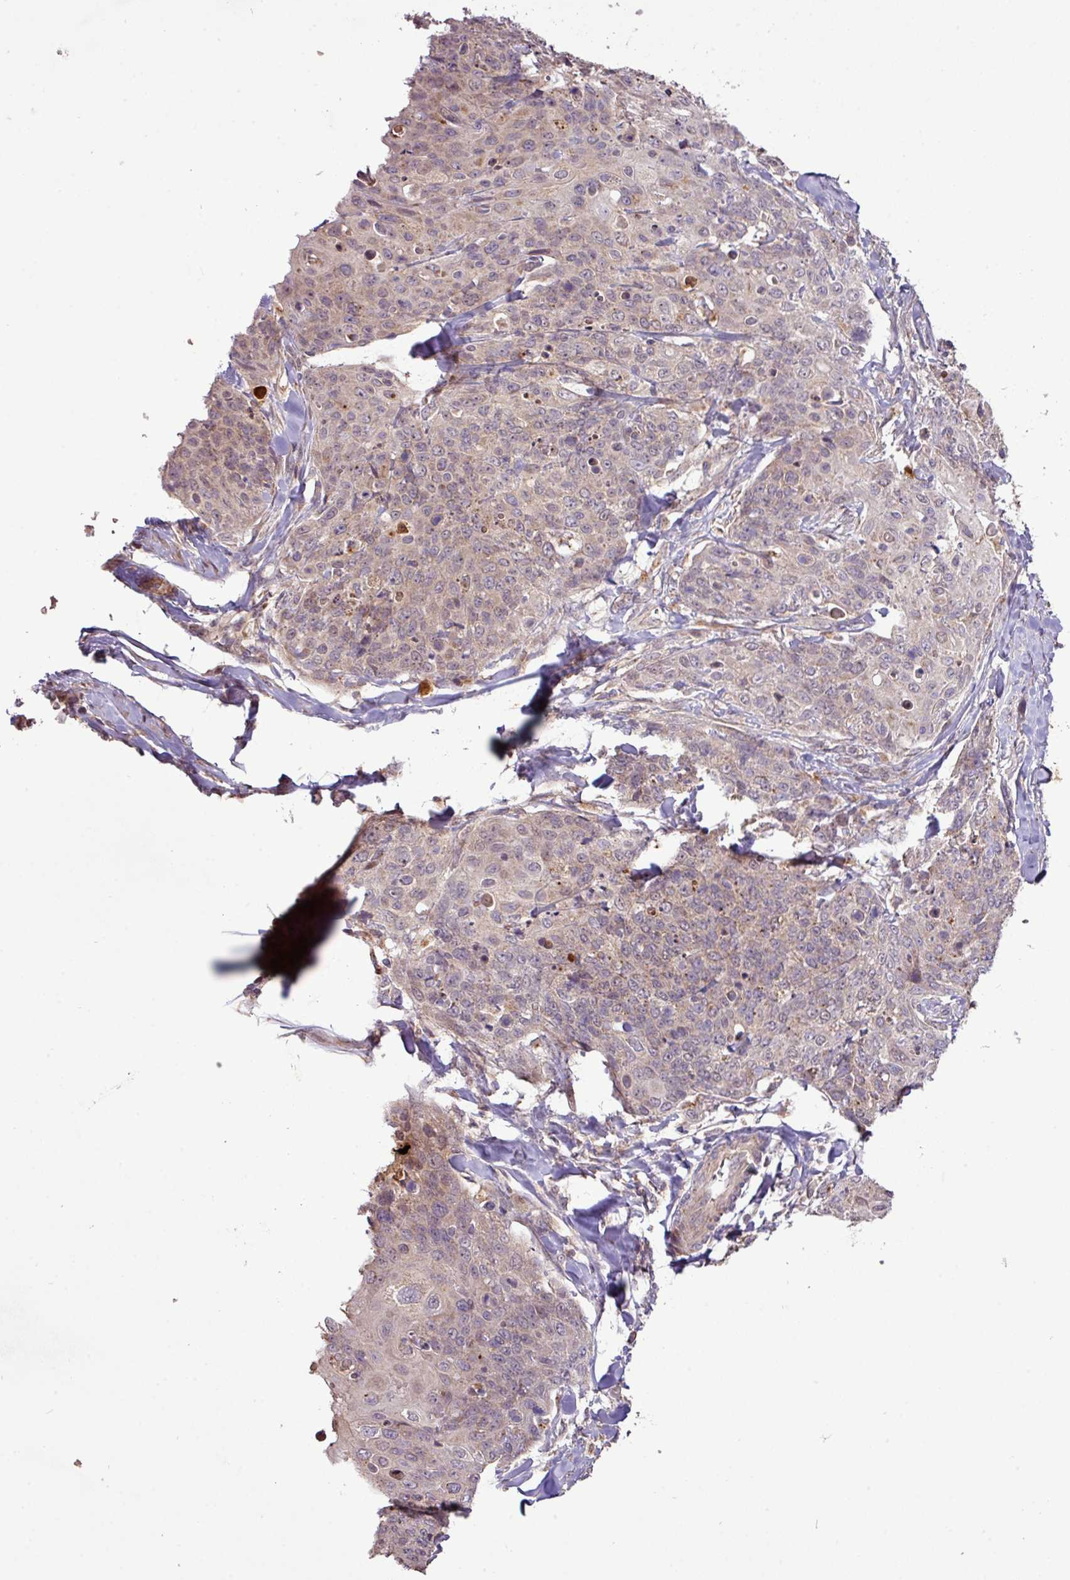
{"staining": {"intensity": "weak", "quantity": "<25%", "location": "cytoplasmic/membranous,nuclear"}, "tissue": "skin cancer", "cell_type": "Tumor cells", "image_type": "cancer", "snomed": [{"axis": "morphology", "description": "Squamous cell carcinoma, NOS"}, {"axis": "topography", "description": "Skin"}, {"axis": "topography", "description": "Vulva"}], "caption": "Tumor cells are negative for brown protein staining in skin cancer. (Brightfield microscopy of DAB (3,3'-diaminobenzidine) immunohistochemistry (IHC) at high magnification).", "gene": "YPEL3", "patient": {"sex": "female", "age": 85}}